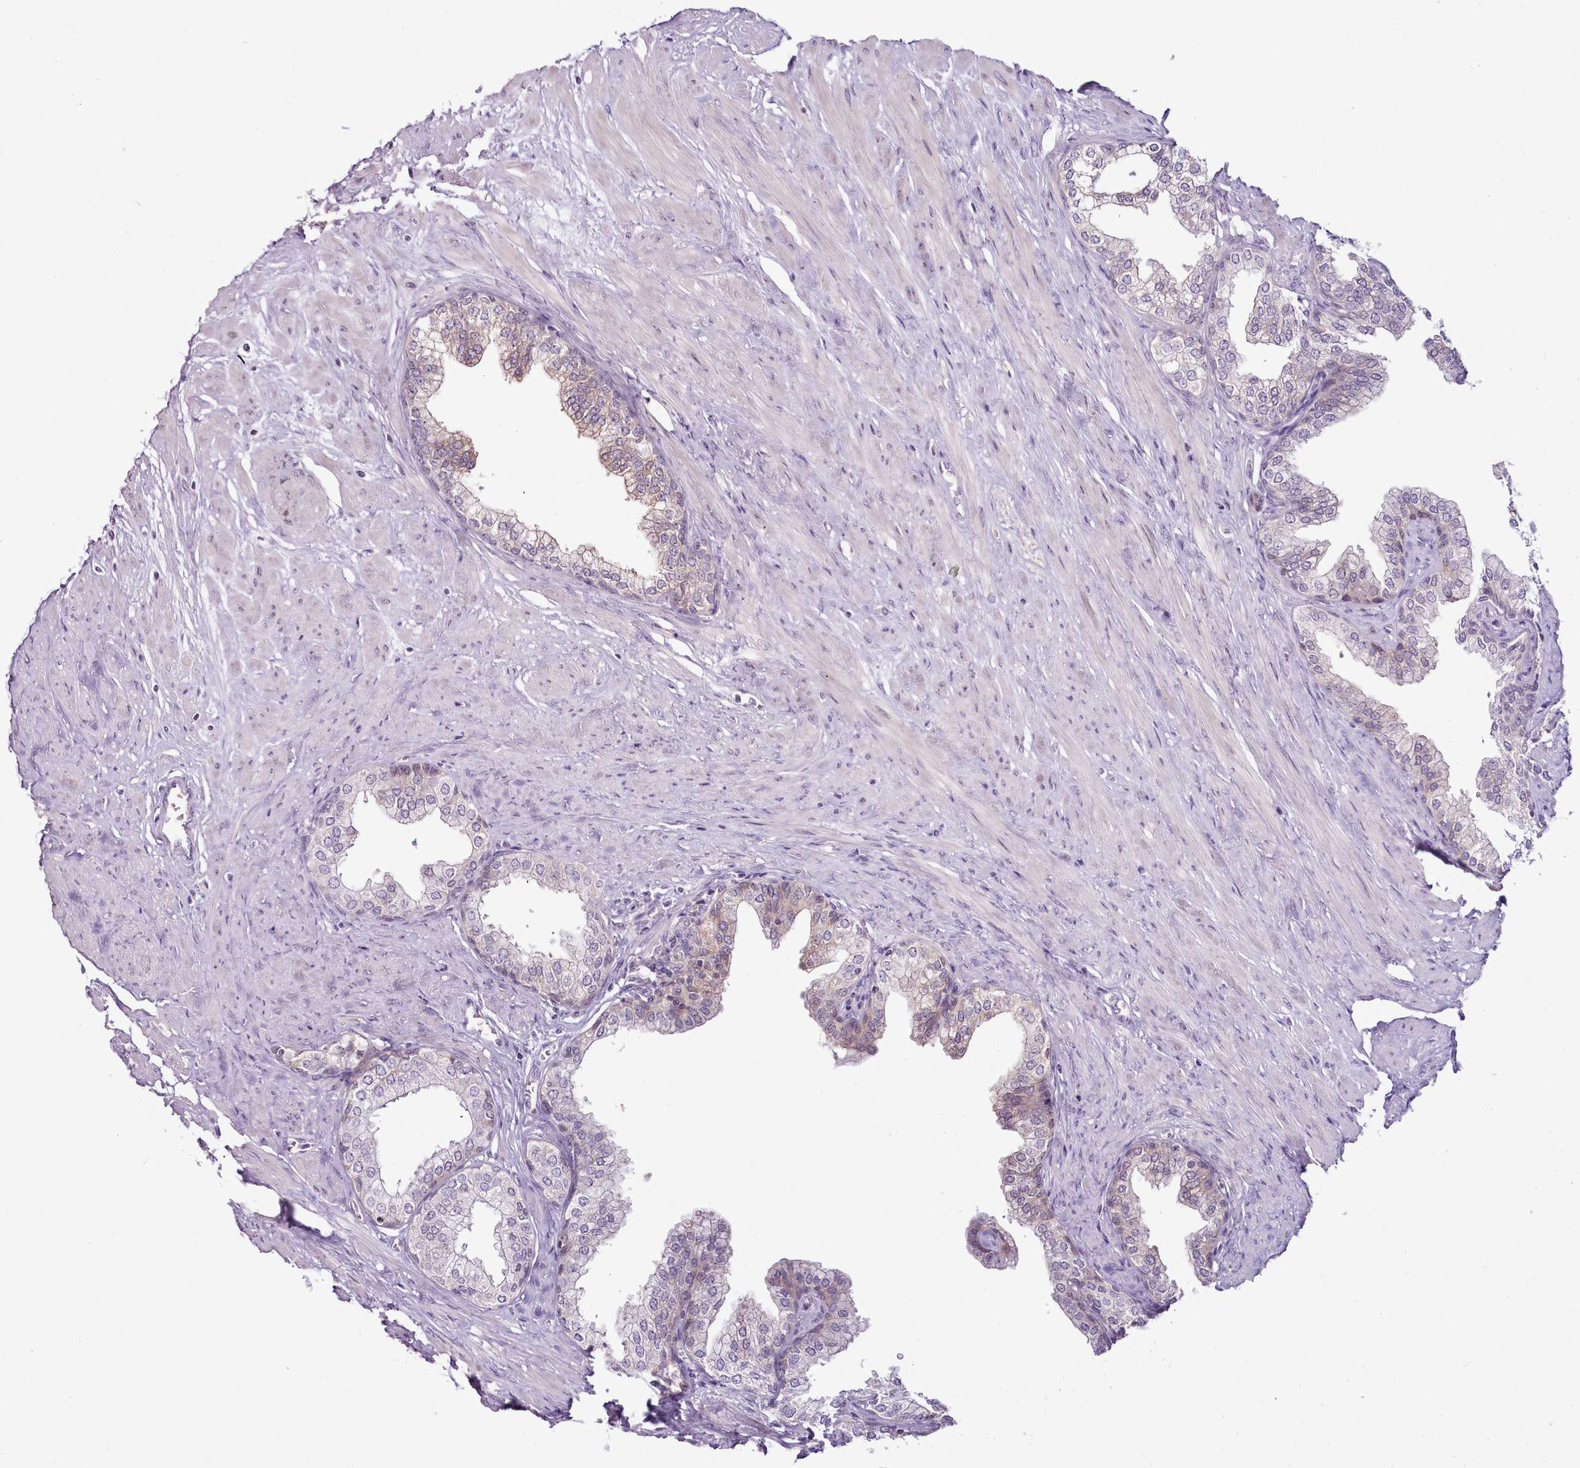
{"staining": {"intensity": "negative", "quantity": "none", "location": "none"}, "tissue": "prostate", "cell_type": "Glandular cells", "image_type": "normal", "snomed": [{"axis": "morphology", "description": "Normal tissue, NOS"}, {"axis": "morphology", "description": "Urothelial carcinoma, Low grade"}, {"axis": "topography", "description": "Urinary bladder"}, {"axis": "topography", "description": "Prostate"}], "caption": "Immunohistochemistry (IHC) of unremarkable prostate shows no positivity in glandular cells. (Stains: DAB (3,3'-diaminobenzidine) immunohistochemistry with hematoxylin counter stain, Microscopy: brightfield microscopy at high magnification).", "gene": "CAPN7", "patient": {"sex": "male", "age": 60}}